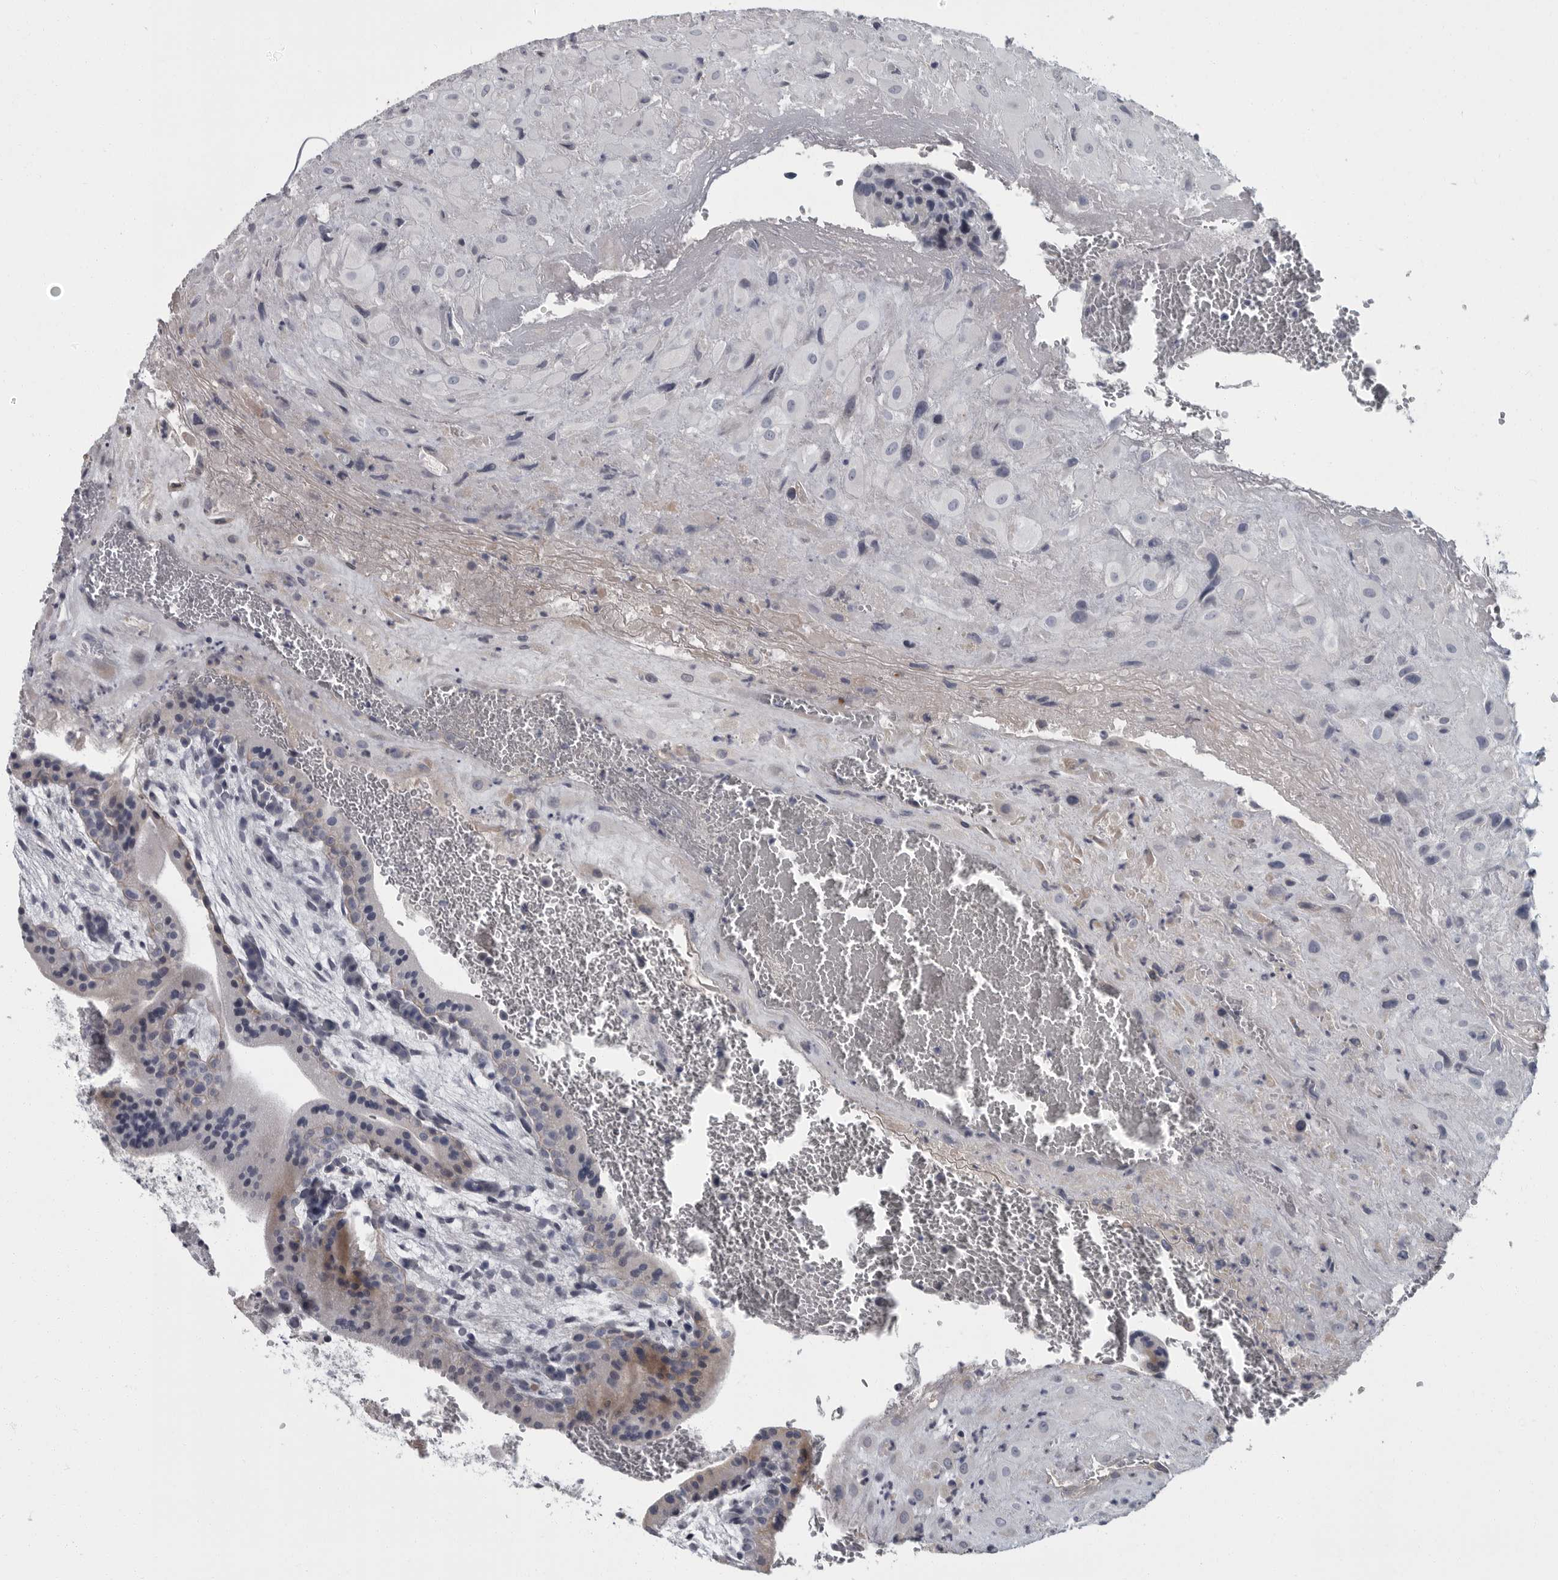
{"staining": {"intensity": "negative", "quantity": "none", "location": "none"}, "tissue": "placenta", "cell_type": "Decidual cells", "image_type": "normal", "snomed": [{"axis": "morphology", "description": "Normal tissue, NOS"}, {"axis": "topography", "description": "Placenta"}], "caption": "Immunohistochemical staining of normal human placenta displays no significant positivity in decidual cells.", "gene": "SLC25A39", "patient": {"sex": "female", "age": 35}}